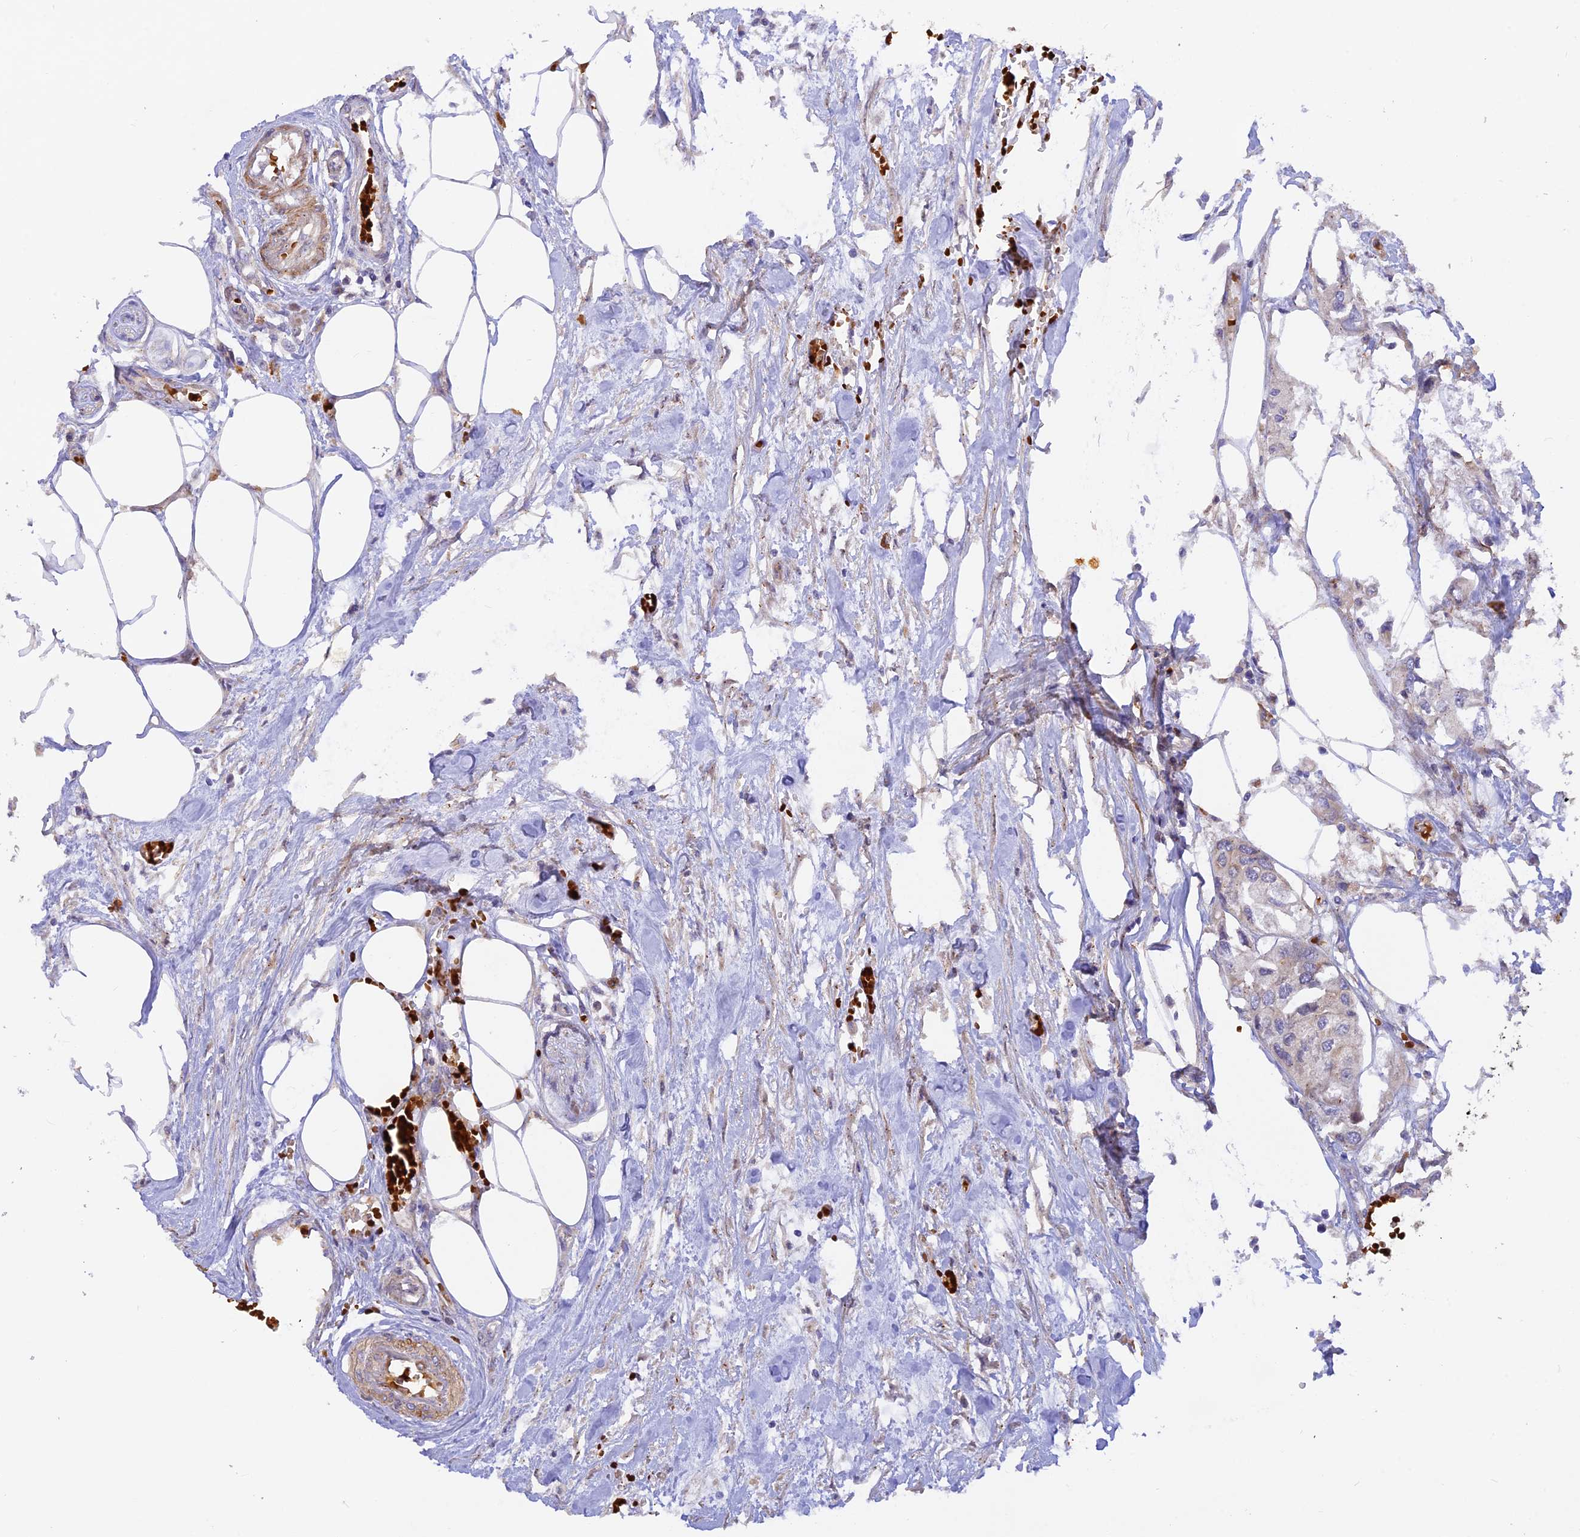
{"staining": {"intensity": "negative", "quantity": "none", "location": "none"}, "tissue": "urothelial cancer", "cell_type": "Tumor cells", "image_type": "cancer", "snomed": [{"axis": "morphology", "description": "Urothelial carcinoma, High grade"}, {"axis": "topography", "description": "Urinary bladder"}], "caption": "This is an immunohistochemistry photomicrograph of high-grade urothelial carcinoma. There is no expression in tumor cells.", "gene": "WDFY4", "patient": {"sex": "male", "age": 64}}